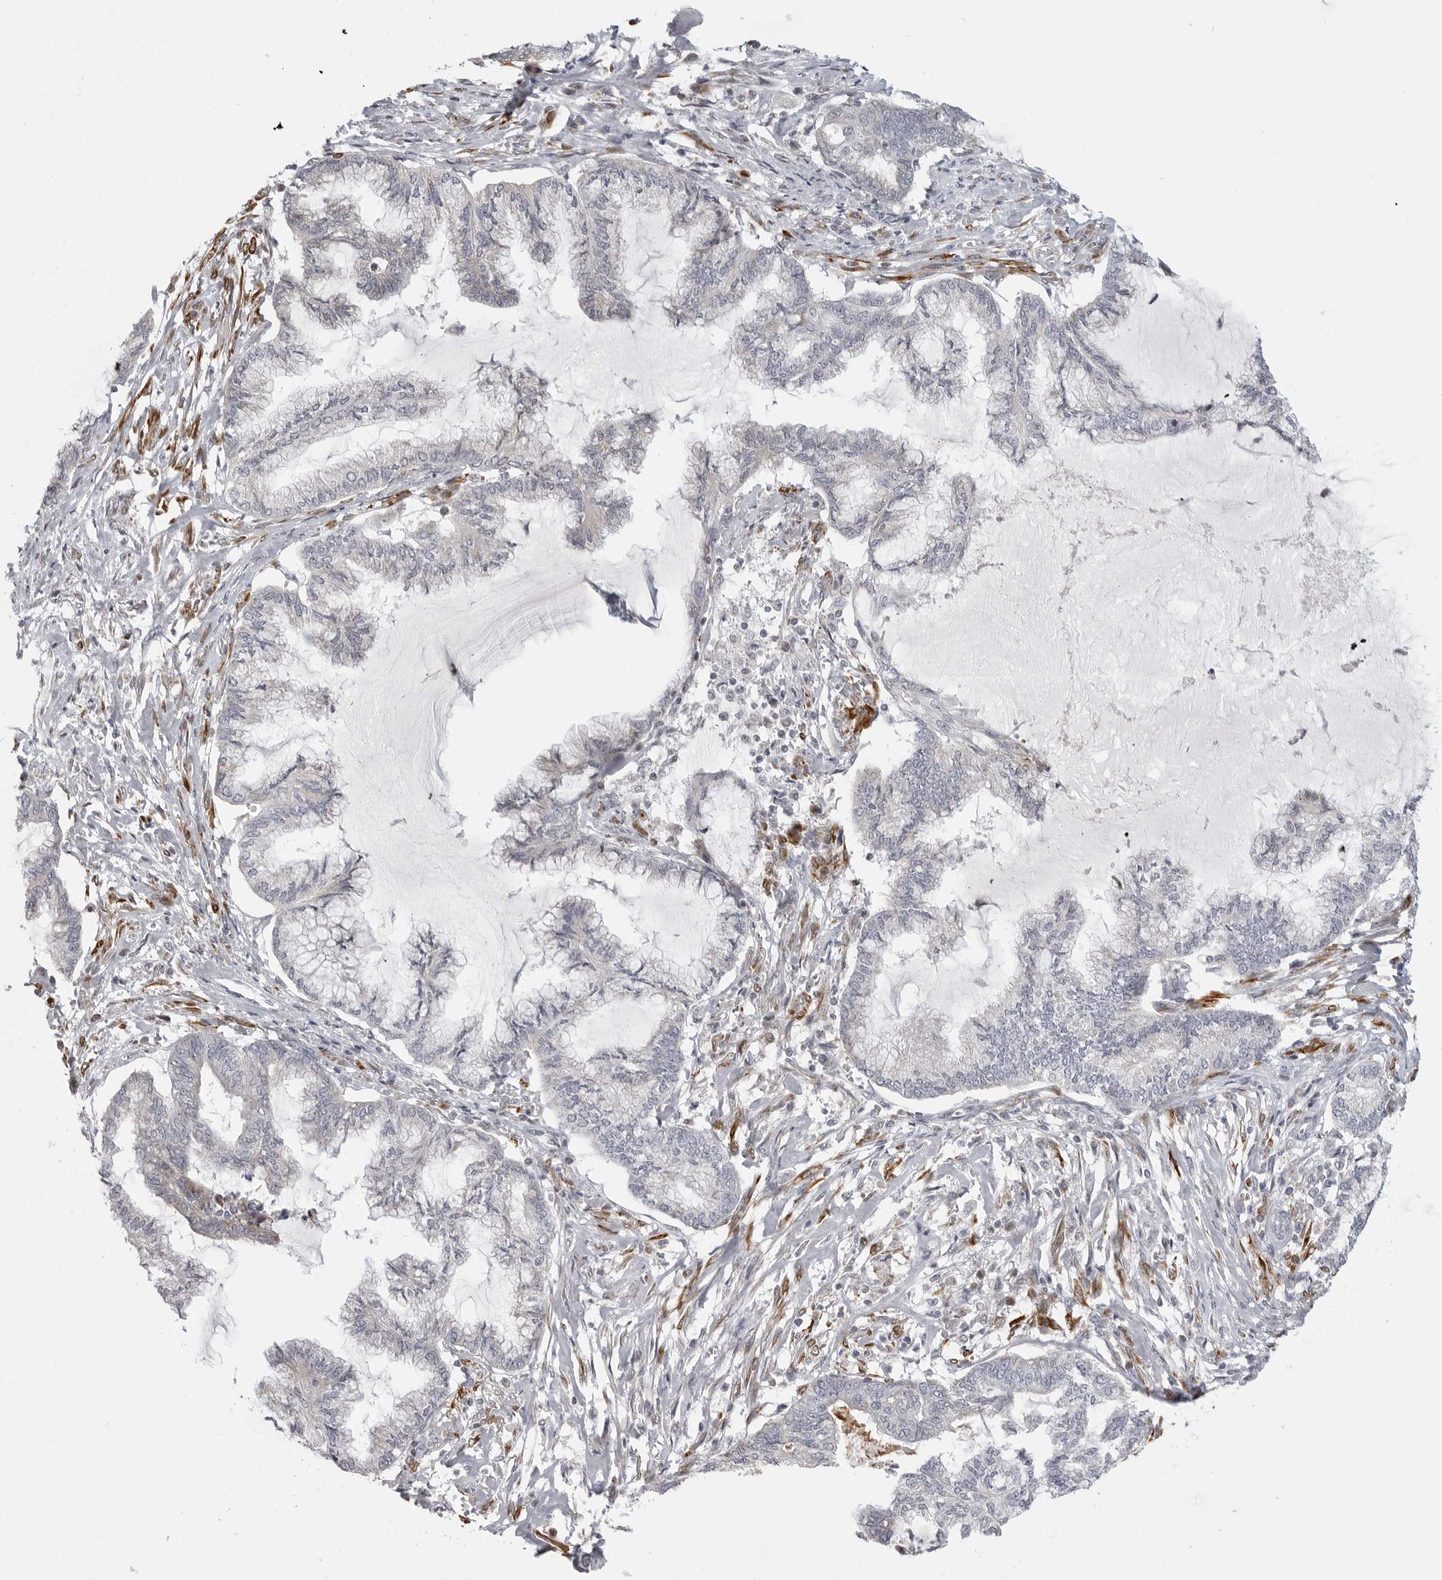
{"staining": {"intensity": "negative", "quantity": "none", "location": "none"}, "tissue": "endometrial cancer", "cell_type": "Tumor cells", "image_type": "cancer", "snomed": [{"axis": "morphology", "description": "Adenocarcinoma, NOS"}, {"axis": "topography", "description": "Endometrium"}], "caption": "This is a micrograph of IHC staining of adenocarcinoma (endometrial), which shows no positivity in tumor cells.", "gene": "MAP7D1", "patient": {"sex": "female", "age": 86}}